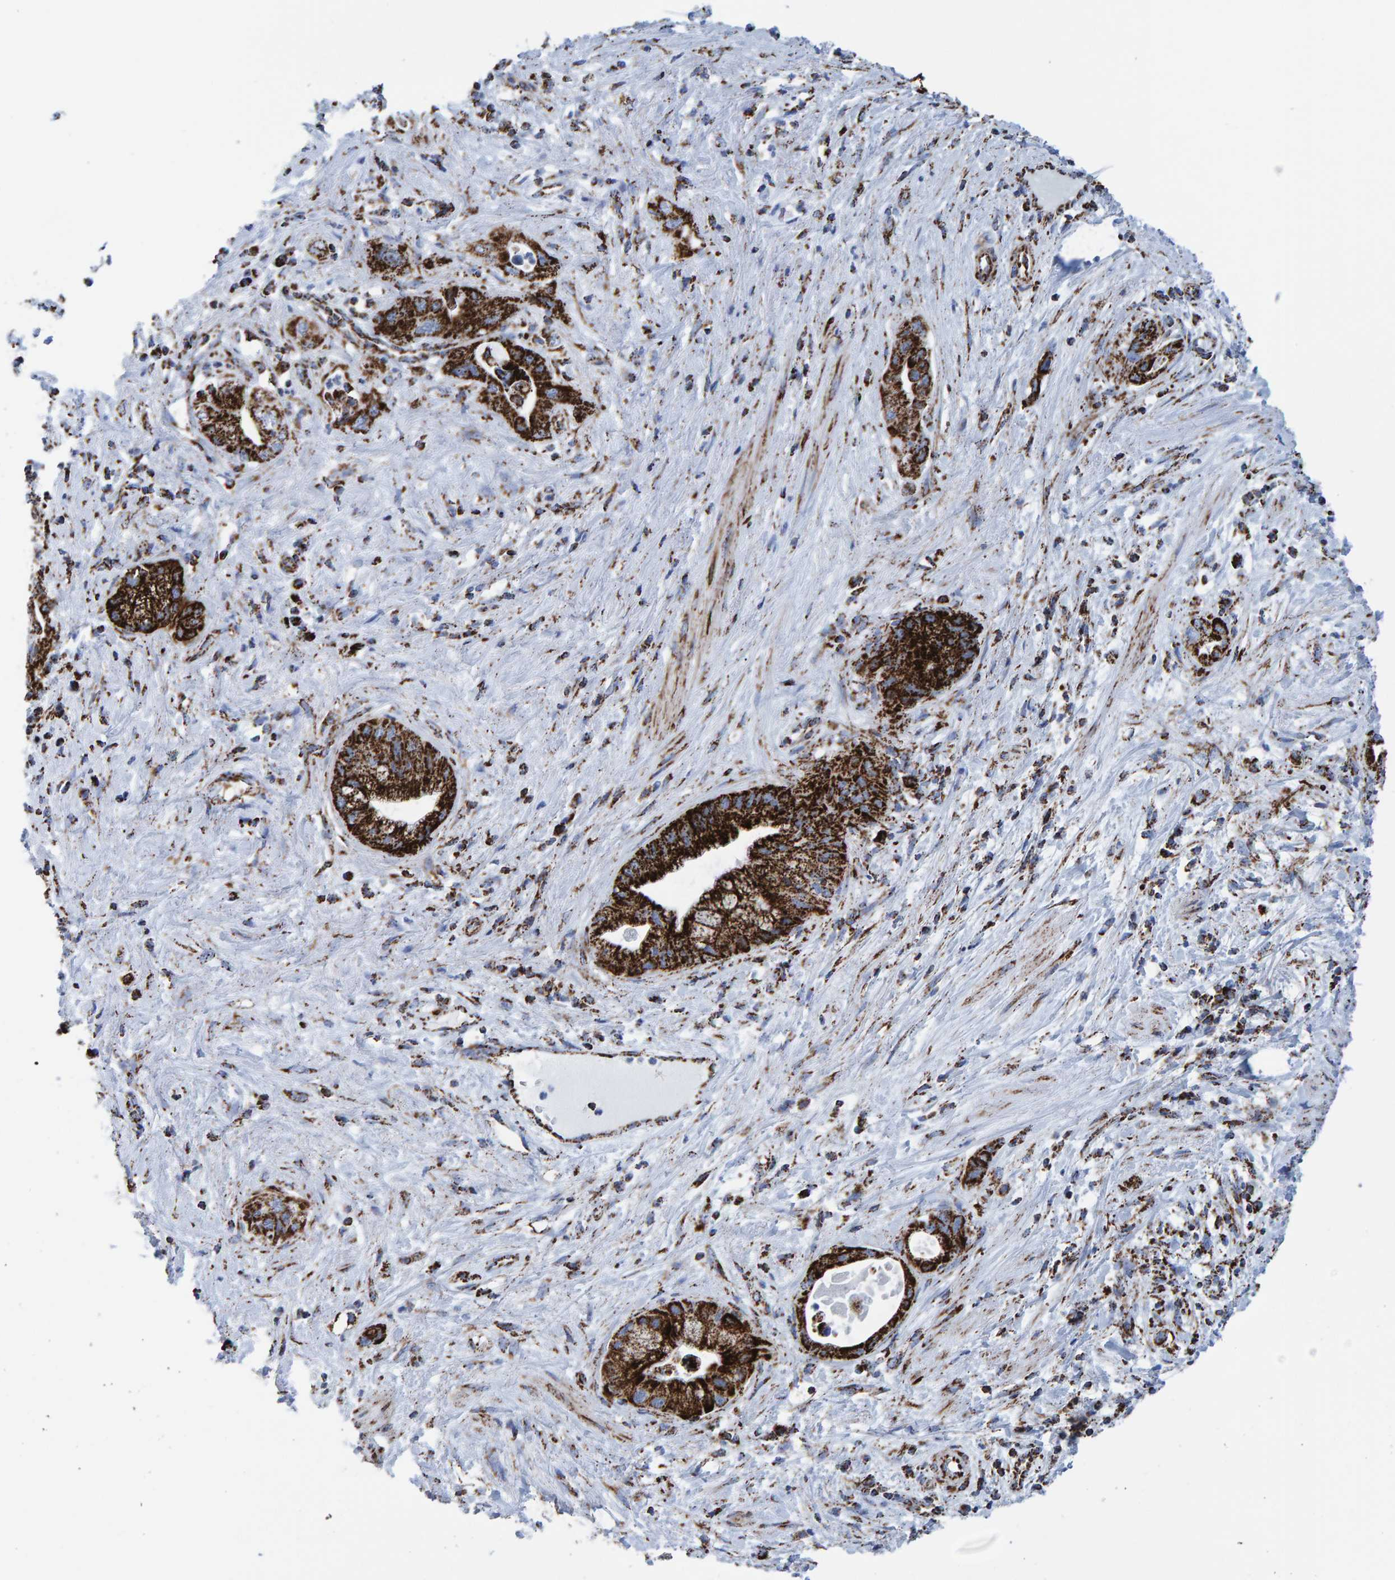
{"staining": {"intensity": "strong", "quantity": ">75%", "location": "cytoplasmic/membranous"}, "tissue": "pancreatic cancer", "cell_type": "Tumor cells", "image_type": "cancer", "snomed": [{"axis": "morphology", "description": "Adenocarcinoma, NOS"}, {"axis": "topography", "description": "Pancreas"}], "caption": "Human pancreatic adenocarcinoma stained with a brown dye exhibits strong cytoplasmic/membranous positive positivity in approximately >75% of tumor cells.", "gene": "ENSG00000262660", "patient": {"sex": "female", "age": 73}}